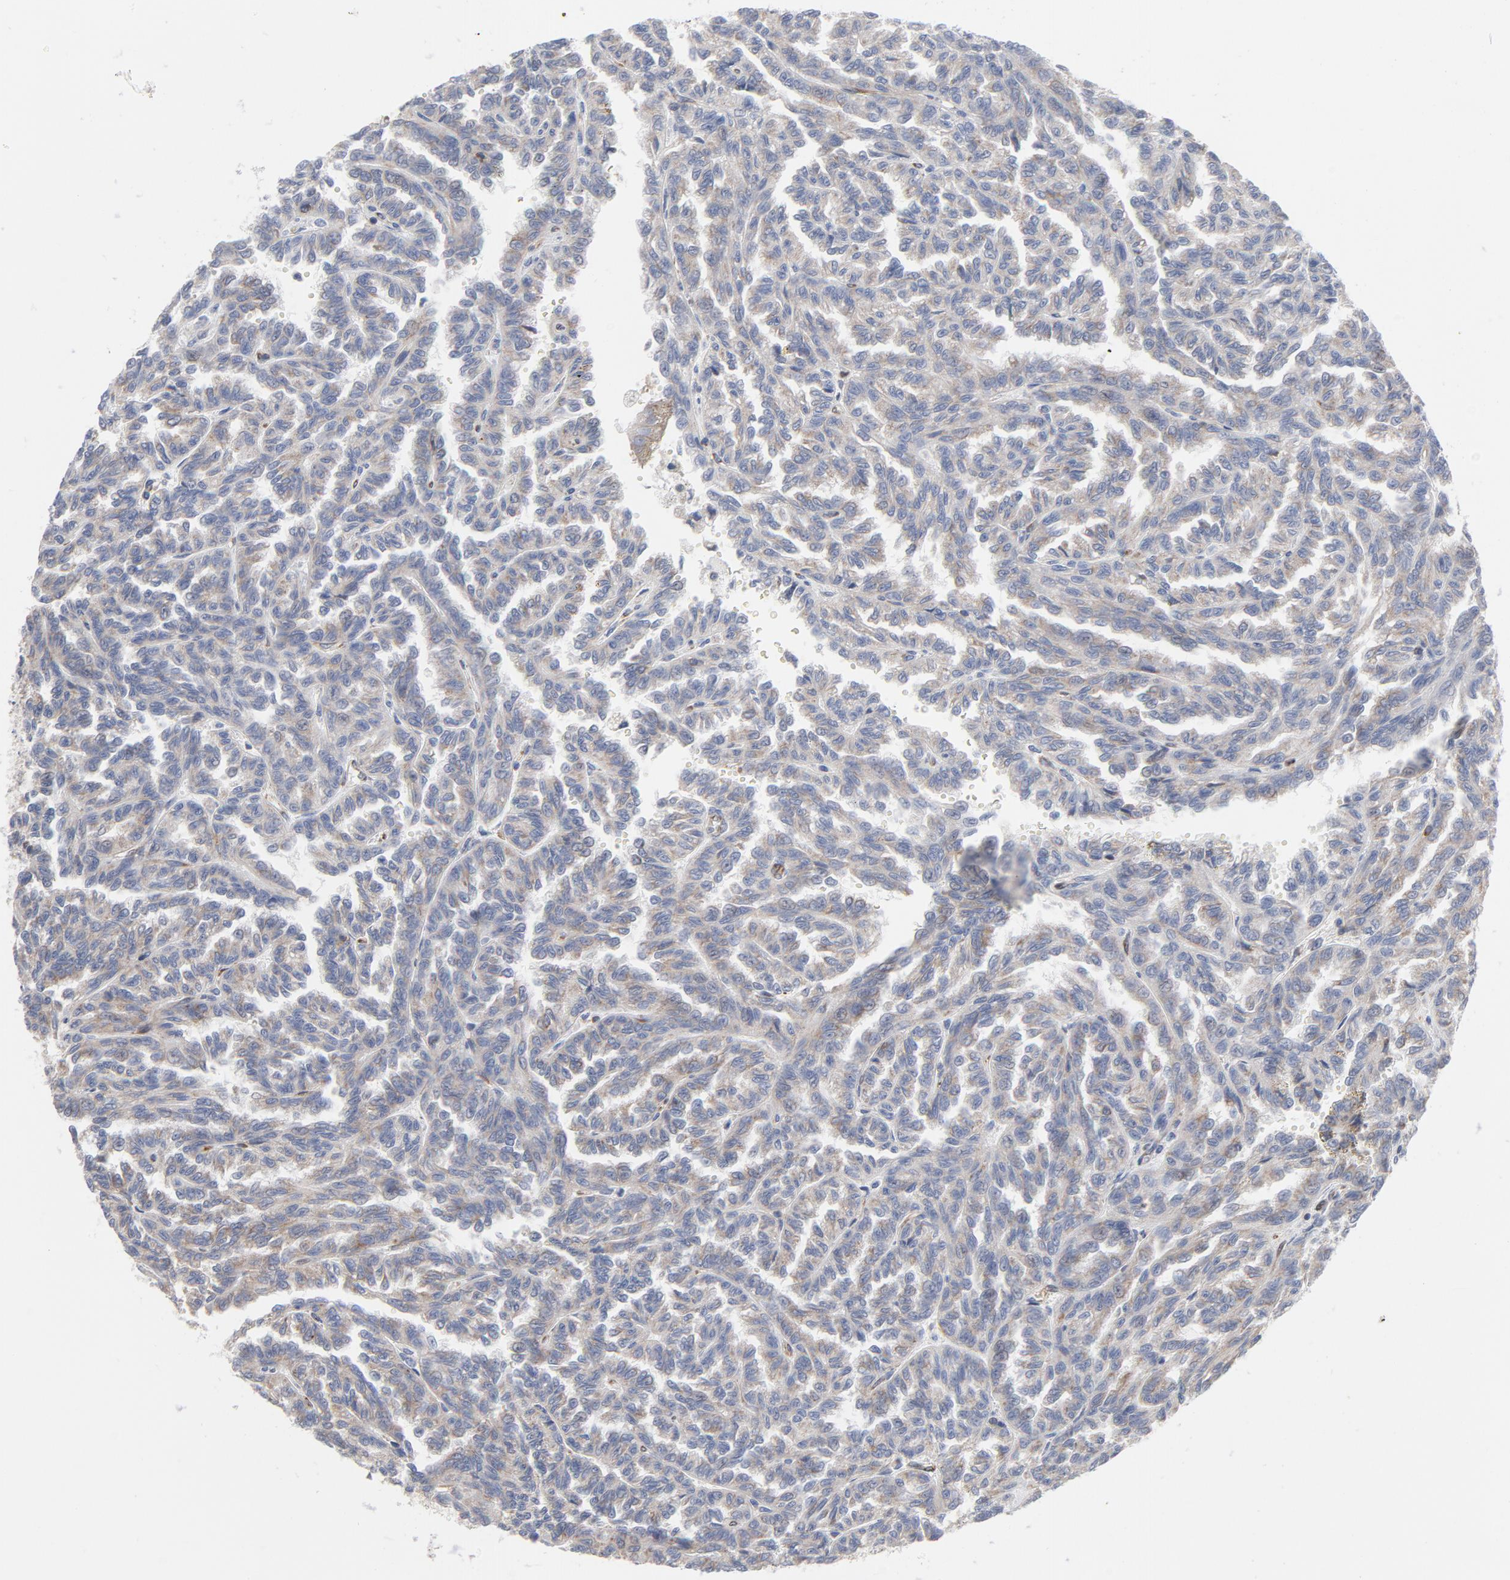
{"staining": {"intensity": "weak", "quantity": ">75%", "location": "cytoplasmic/membranous"}, "tissue": "renal cancer", "cell_type": "Tumor cells", "image_type": "cancer", "snomed": [{"axis": "morphology", "description": "Inflammation, NOS"}, {"axis": "morphology", "description": "Adenocarcinoma, NOS"}, {"axis": "topography", "description": "Kidney"}], "caption": "Immunohistochemical staining of renal cancer shows low levels of weak cytoplasmic/membranous protein positivity in approximately >75% of tumor cells. Nuclei are stained in blue.", "gene": "OXA1L", "patient": {"sex": "male", "age": 68}}